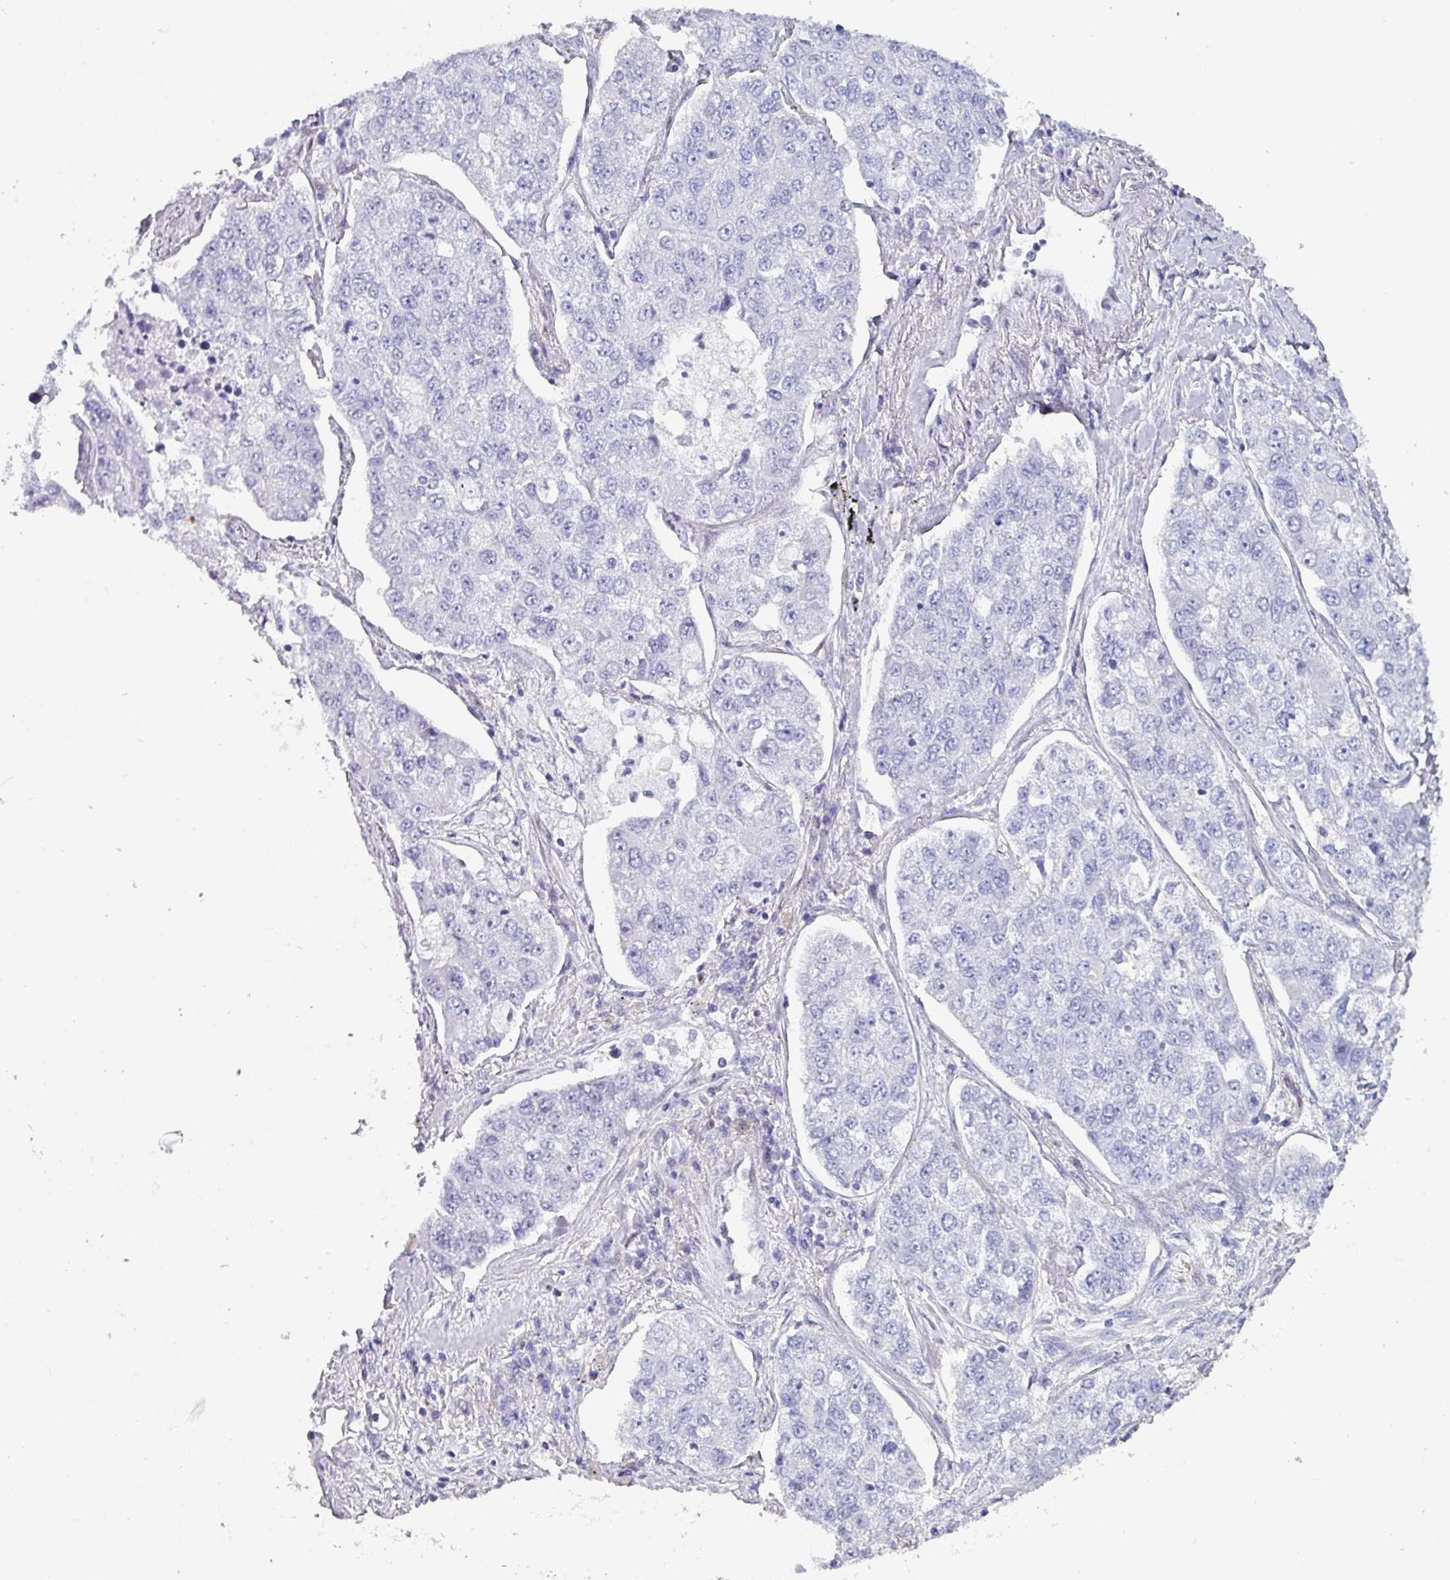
{"staining": {"intensity": "negative", "quantity": "none", "location": "none"}, "tissue": "lung cancer", "cell_type": "Tumor cells", "image_type": "cancer", "snomed": [{"axis": "morphology", "description": "Adenocarcinoma, NOS"}, {"axis": "topography", "description": "Lung"}], "caption": "Immunohistochemistry image of neoplastic tissue: lung adenocarcinoma stained with DAB (3,3'-diaminobenzidine) exhibits no significant protein expression in tumor cells.", "gene": "ZNF816-ZNF321P", "patient": {"sex": "male", "age": 49}}